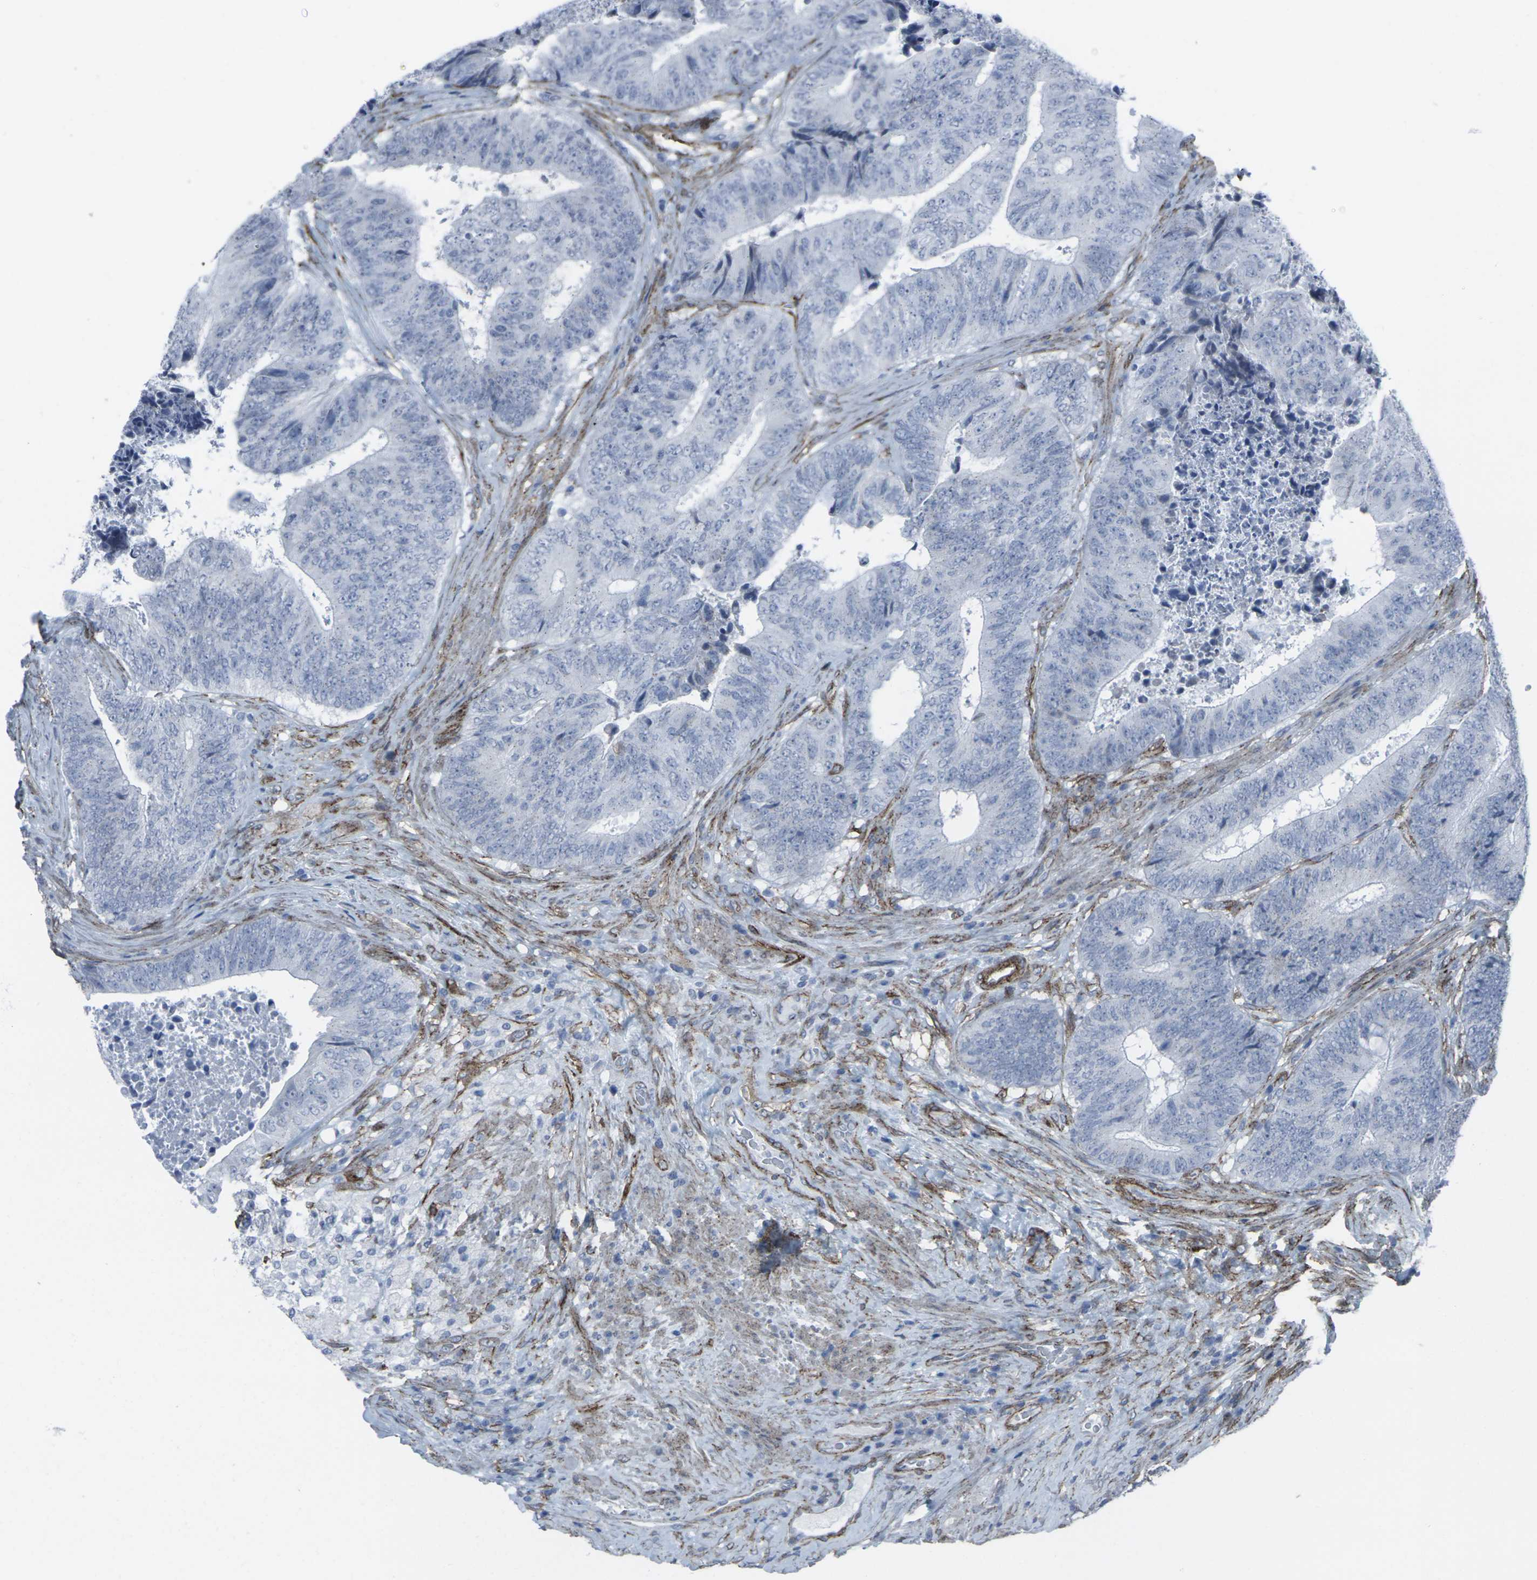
{"staining": {"intensity": "negative", "quantity": "none", "location": "none"}, "tissue": "colorectal cancer", "cell_type": "Tumor cells", "image_type": "cancer", "snomed": [{"axis": "morphology", "description": "Adenocarcinoma, NOS"}, {"axis": "topography", "description": "Rectum"}], "caption": "An image of colorectal cancer stained for a protein shows no brown staining in tumor cells. The staining was performed using DAB (3,3'-diaminobenzidine) to visualize the protein expression in brown, while the nuclei were stained in blue with hematoxylin (Magnification: 20x).", "gene": "CDH11", "patient": {"sex": "male", "age": 72}}